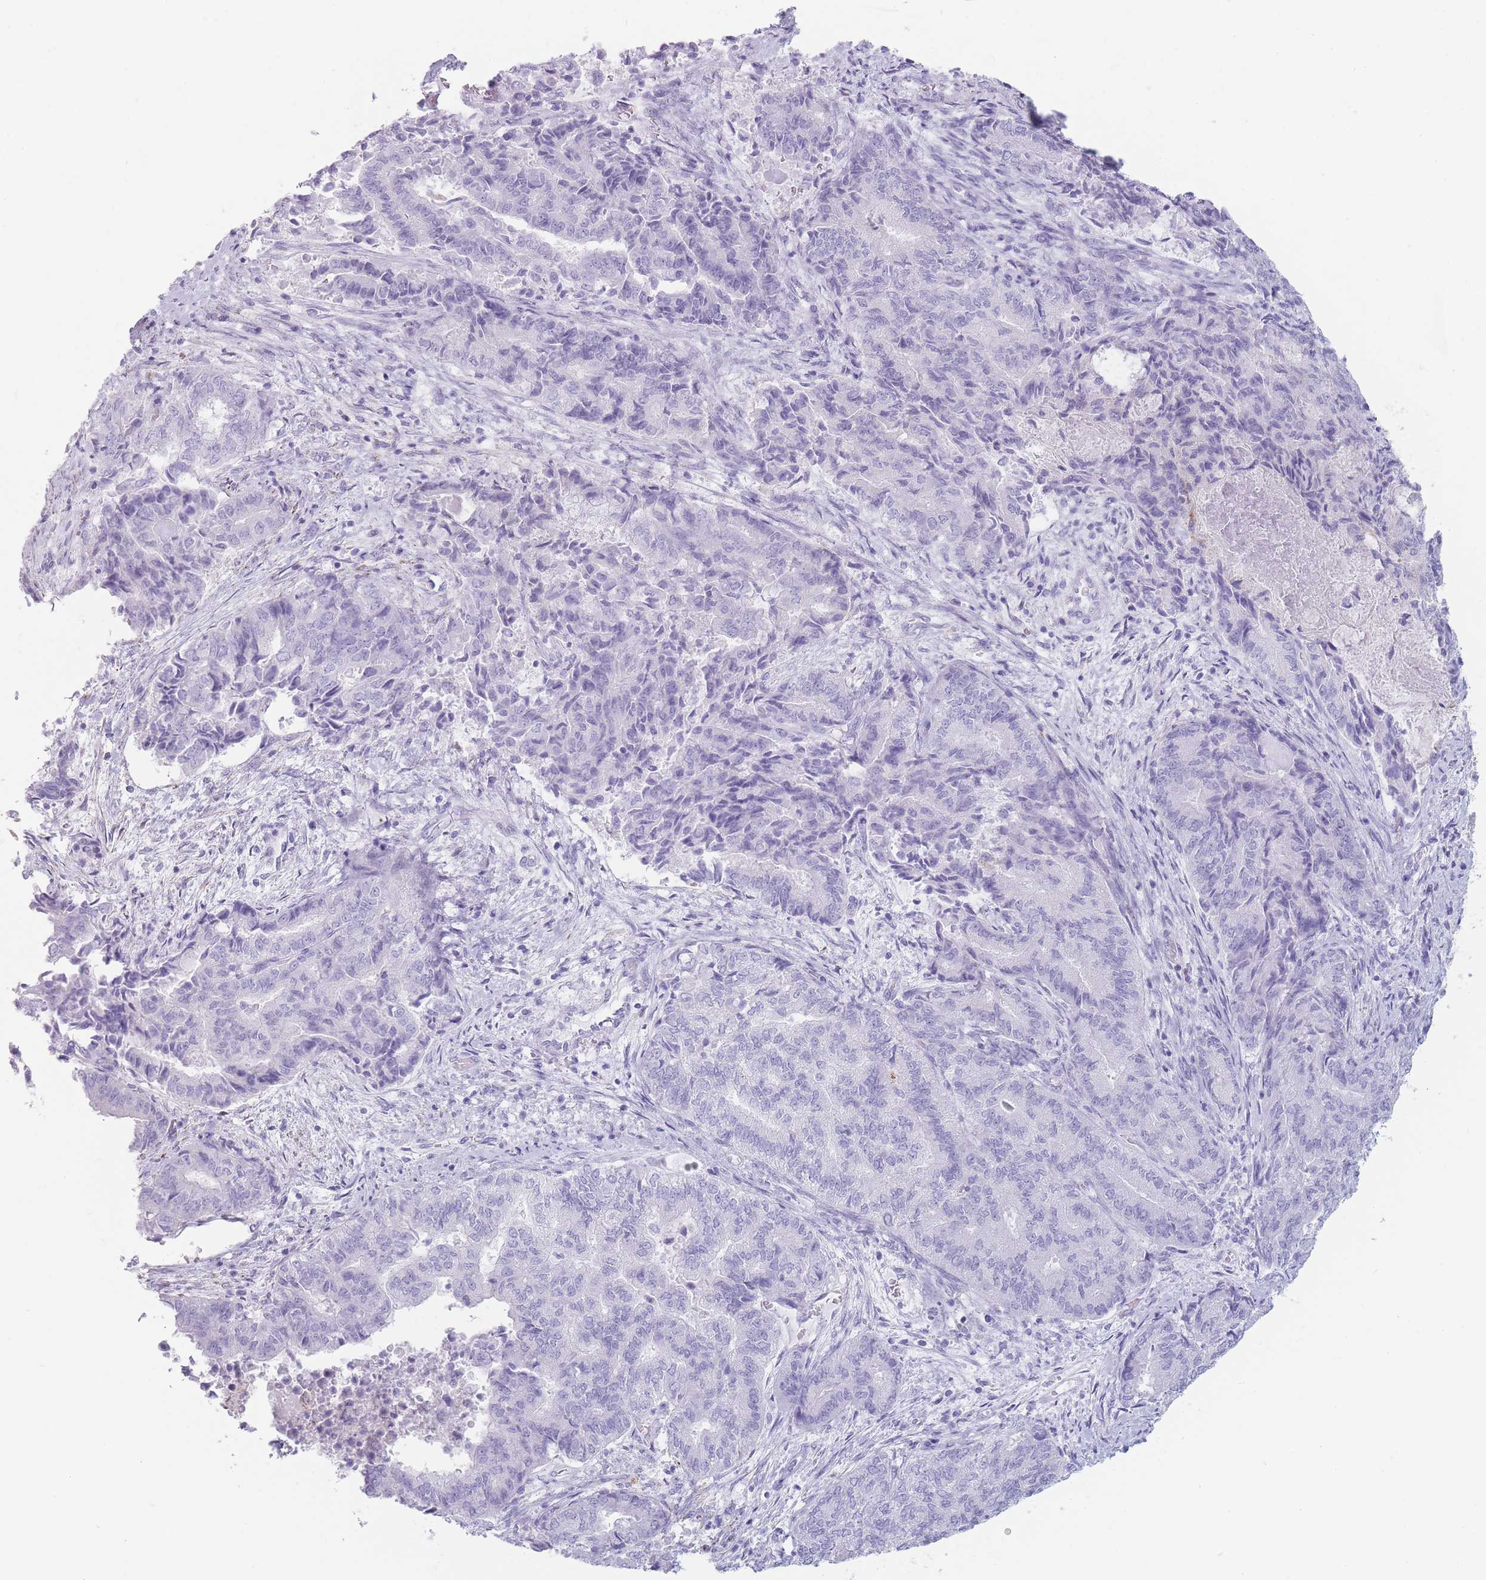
{"staining": {"intensity": "negative", "quantity": "none", "location": "none"}, "tissue": "endometrial cancer", "cell_type": "Tumor cells", "image_type": "cancer", "snomed": [{"axis": "morphology", "description": "Adenocarcinoma, NOS"}, {"axis": "topography", "description": "Endometrium"}], "caption": "Immunohistochemical staining of endometrial cancer displays no significant expression in tumor cells.", "gene": "GPR12", "patient": {"sex": "female", "age": 80}}